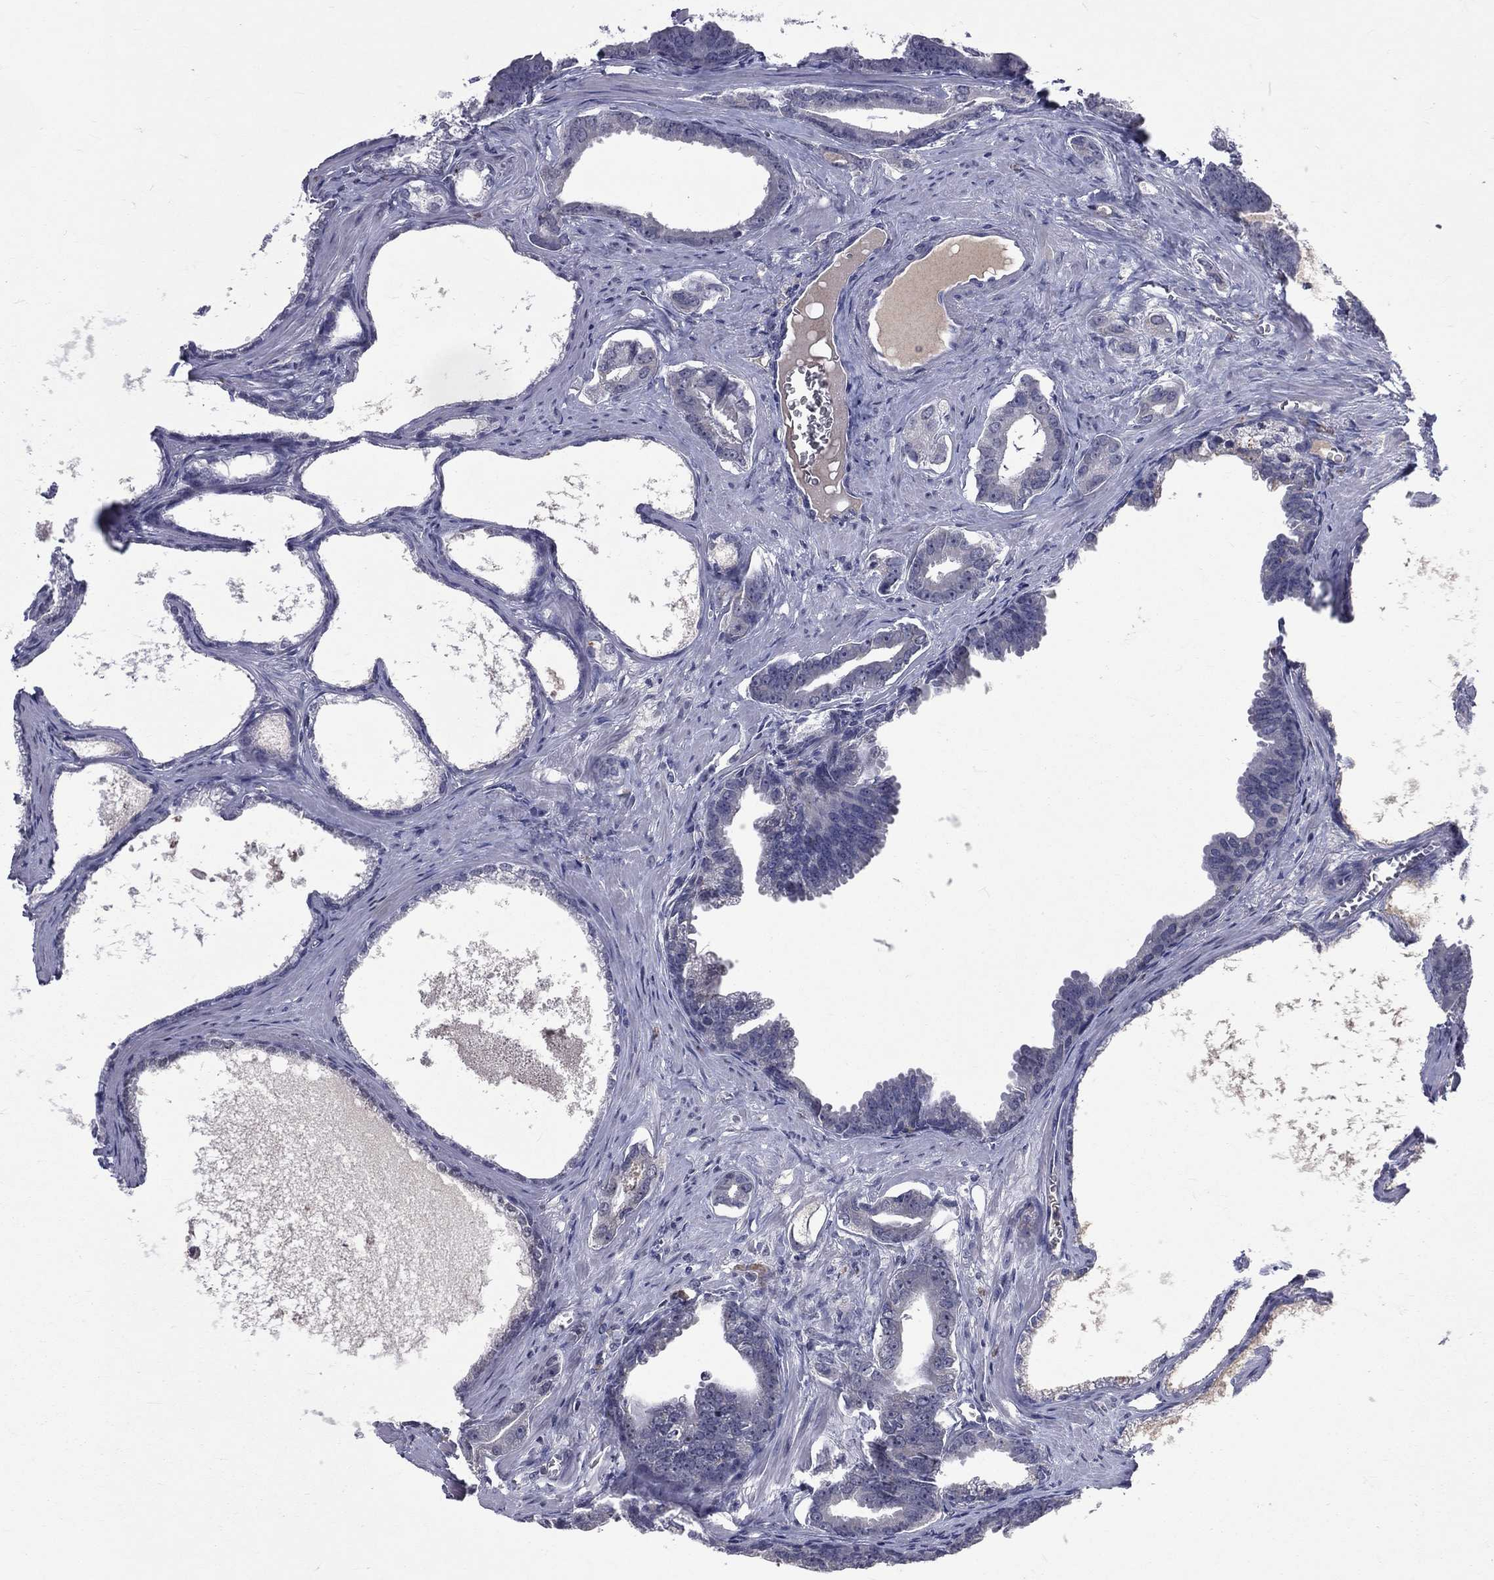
{"staining": {"intensity": "negative", "quantity": "none", "location": "none"}, "tissue": "prostate cancer", "cell_type": "Tumor cells", "image_type": "cancer", "snomed": [{"axis": "morphology", "description": "Adenocarcinoma, NOS"}, {"axis": "topography", "description": "Prostate"}], "caption": "Tumor cells show no significant positivity in prostate cancer.", "gene": "DSG4", "patient": {"sex": "male", "age": 66}}